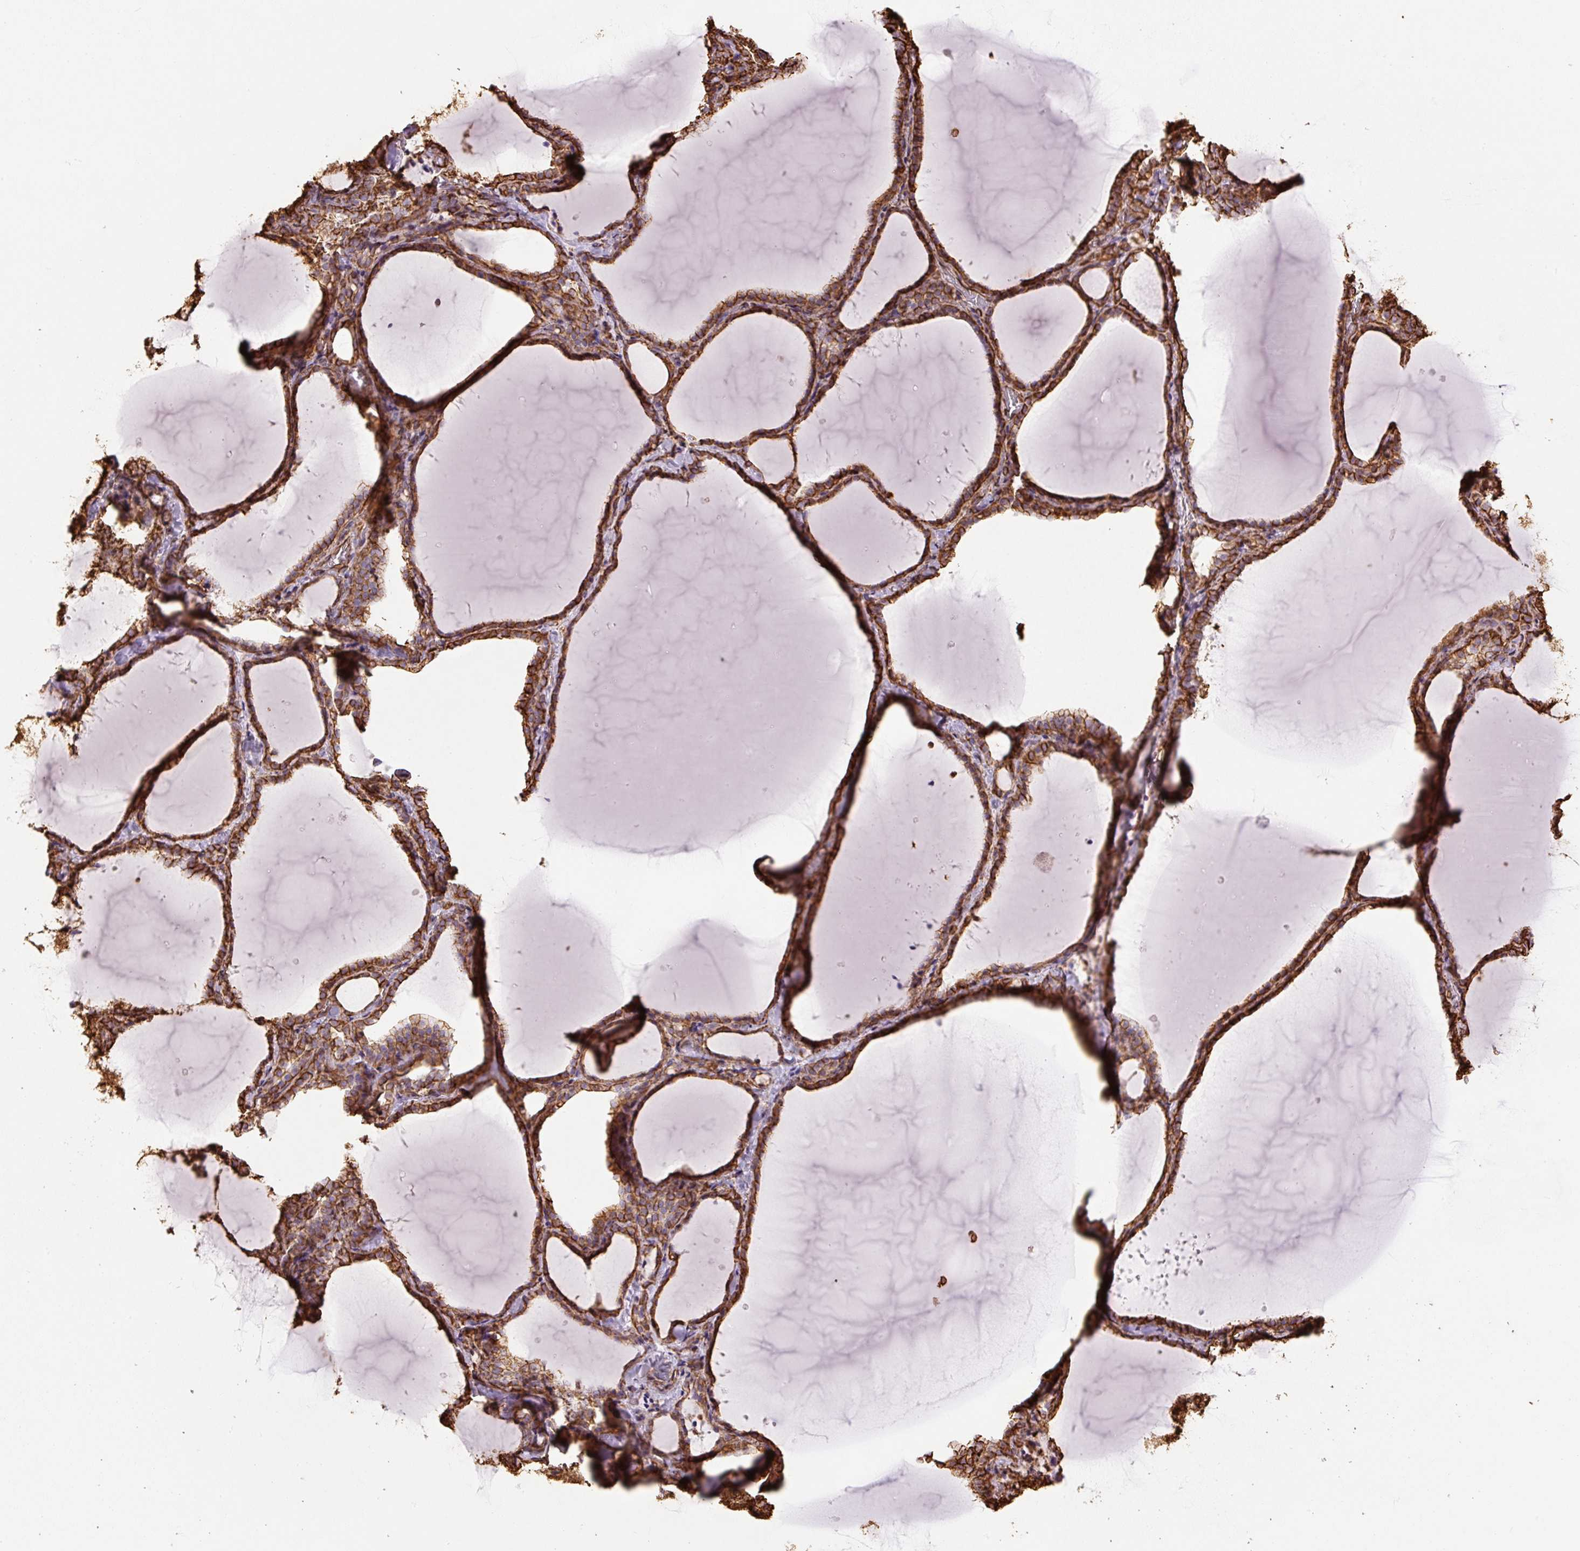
{"staining": {"intensity": "strong", "quantity": ">75%", "location": "cytoplasmic/membranous"}, "tissue": "thyroid gland", "cell_type": "Glandular cells", "image_type": "normal", "snomed": [{"axis": "morphology", "description": "Normal tissue, NOS"}, {"axis": "topography", "description": "Thyroid gland"}], "caption": "Strong cytoplasmic/membranous expression for a protein is present in approximately >75% of glandular cells of benign thyroid gland using immunohistochemistry.", "gene": "VIM", "patient": {"sex": "female", "age": 22}}